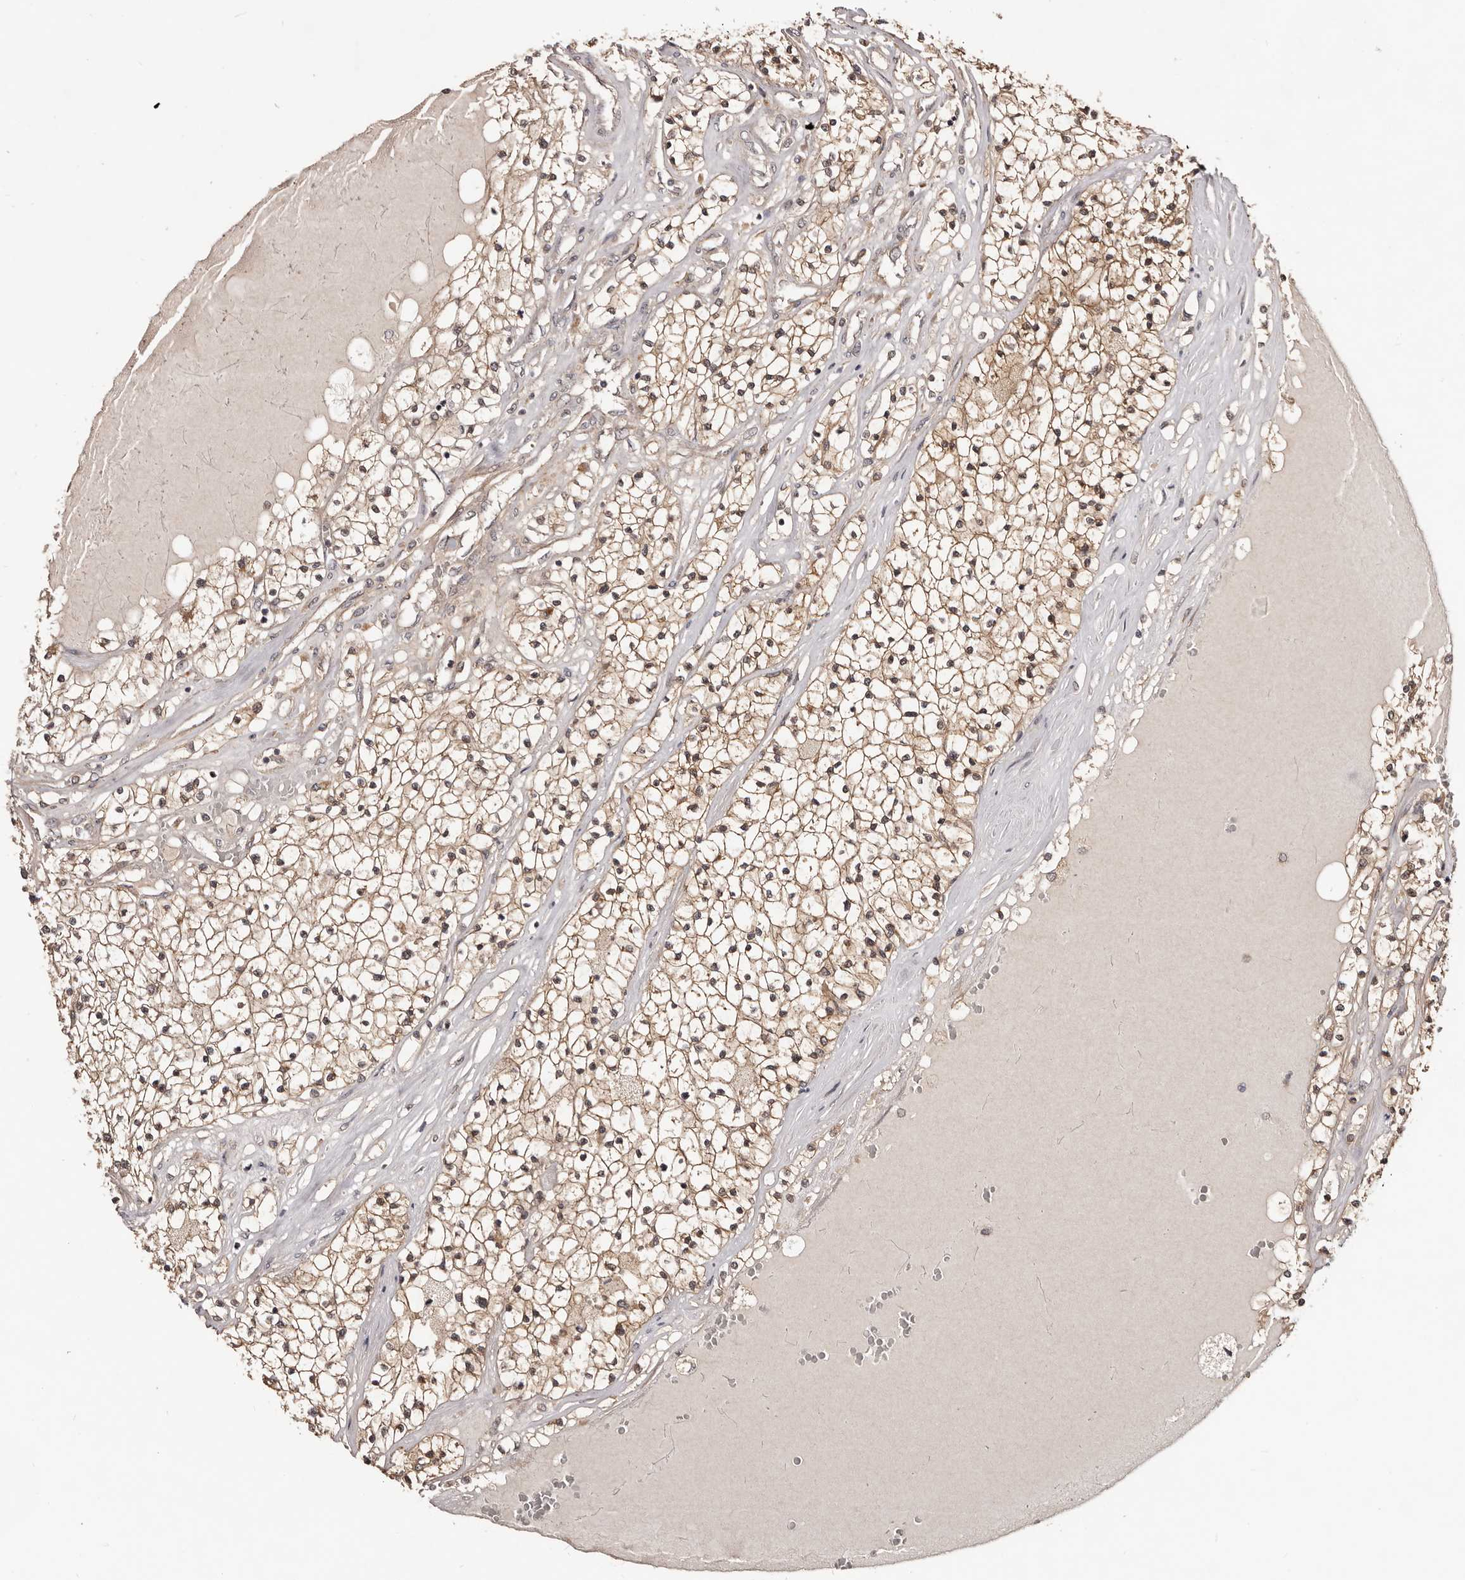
{"staining": {"intensity": "moderate", "quantity": ">75%", "location": "cytoplasmic/membranous"}, "tissue": "renal cancer", "cell_type": "Tumor cells", "image_type": "cancer", "snomed": [{"axis": "morphology", "description": "Normal tissue, NOS"}, {"axis": "morphology", "description": "Adenocarcinoma, NOS"}, {"axis": "topography", "description": "Kidney"}], "caption": "Moderate cytoplasmic/membranous staining is identified in approximately >75% of tumor cells in renal cancer.", "gene": "MDP1", "patient": {"sex": "male", "age": 68}}